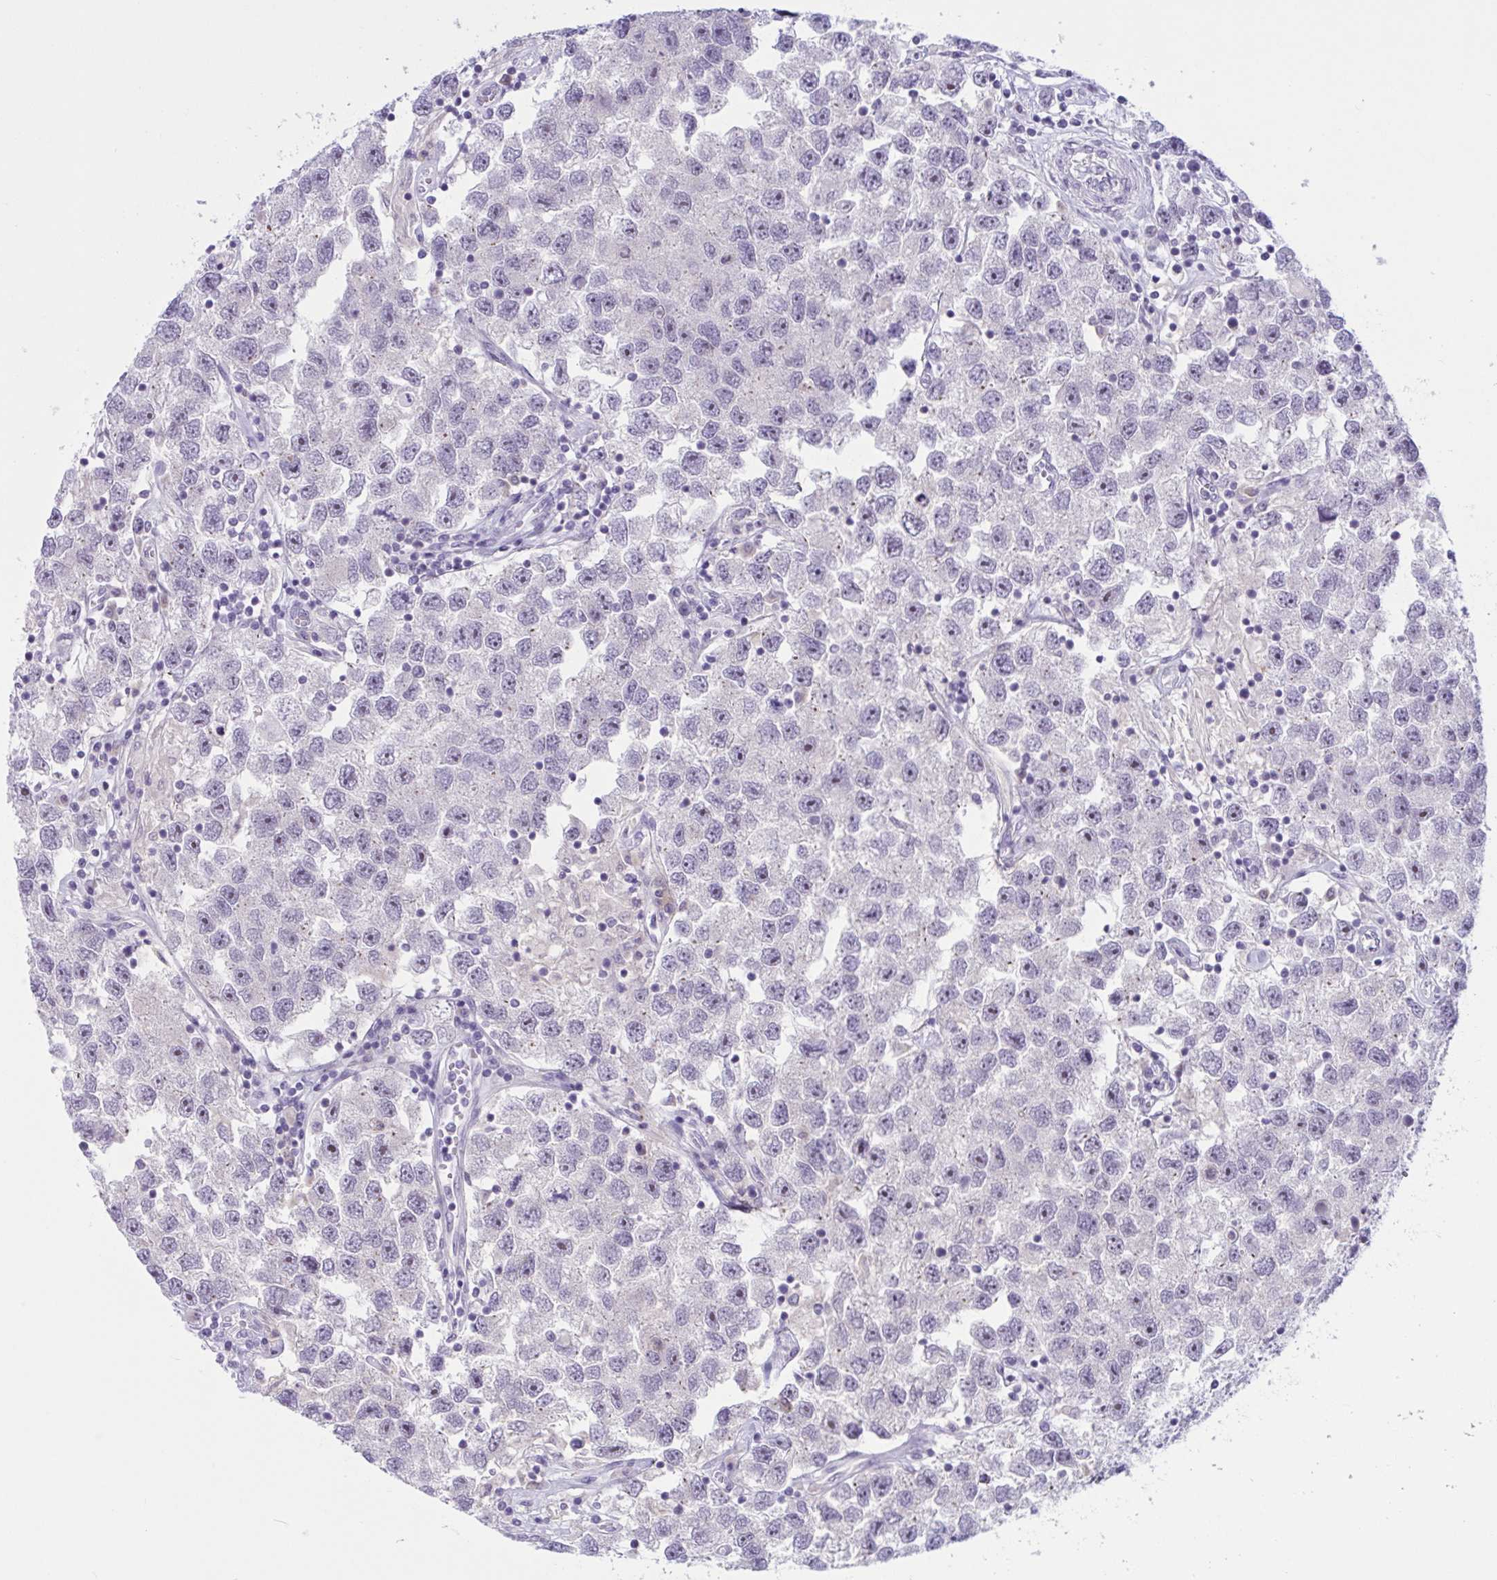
{"staining": {"intensity": "negative", "quantity": "none", "location": "none"}, "tissue": "testis cancer", "cell_type": "Tumor cells", "image_type": "cancer", "snomed": [{"axis": "morphology", "description": "Seminoma, NOS"}, {"axis": "topography", "description": "Testis"}], "caption": "The histopathology image displays no significant staining in tumor cells of testis cancer (seminoma). The staining is performed using DAB brown chromogen with nuclei counter-stained in using hematoxylin.", "gene": "WNT9B", "patient": {"sex": "male", "age": 26}}